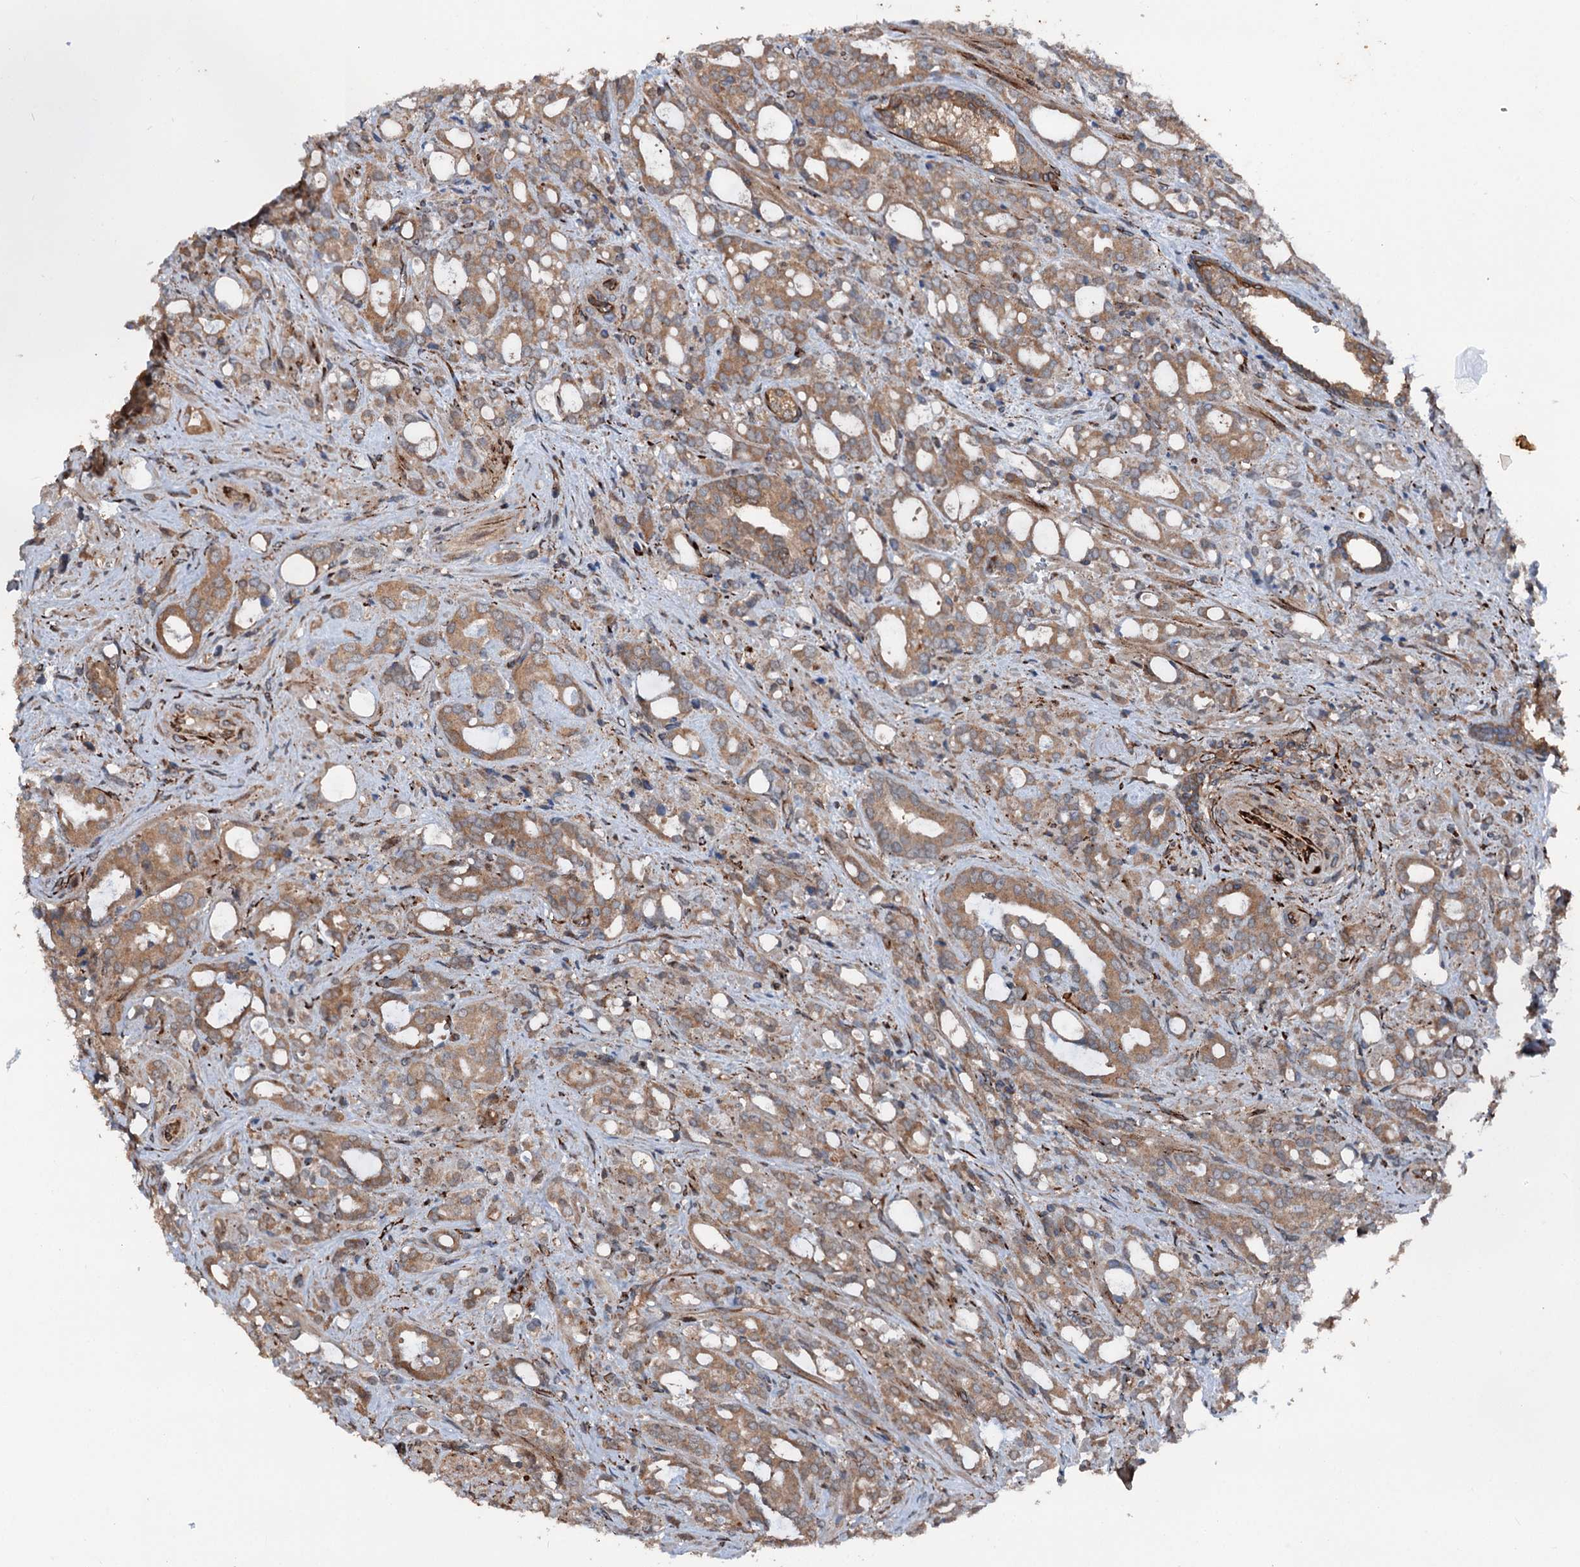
{"staining": {"intensity": "moderate", "quantity": ">75%", "location": "cytoplasmic/membranous"}, "tissue": "prostate cancer", "cell_type": "Tumor cells", "image_type": "cancer", "snomed": [{"axis": "morphology", "description": "Adenocarcinoma, High grade"}, {"axis": "topography", "description": "Prostate"}], "caption": "Tumor cells show moderate cytoplasmic/membranous staining in approximately >75% of cells in prostate high-grade adenocarcinoma.", "gene": "DDIAS", "patient": {"sex": "male", "age": 72}}